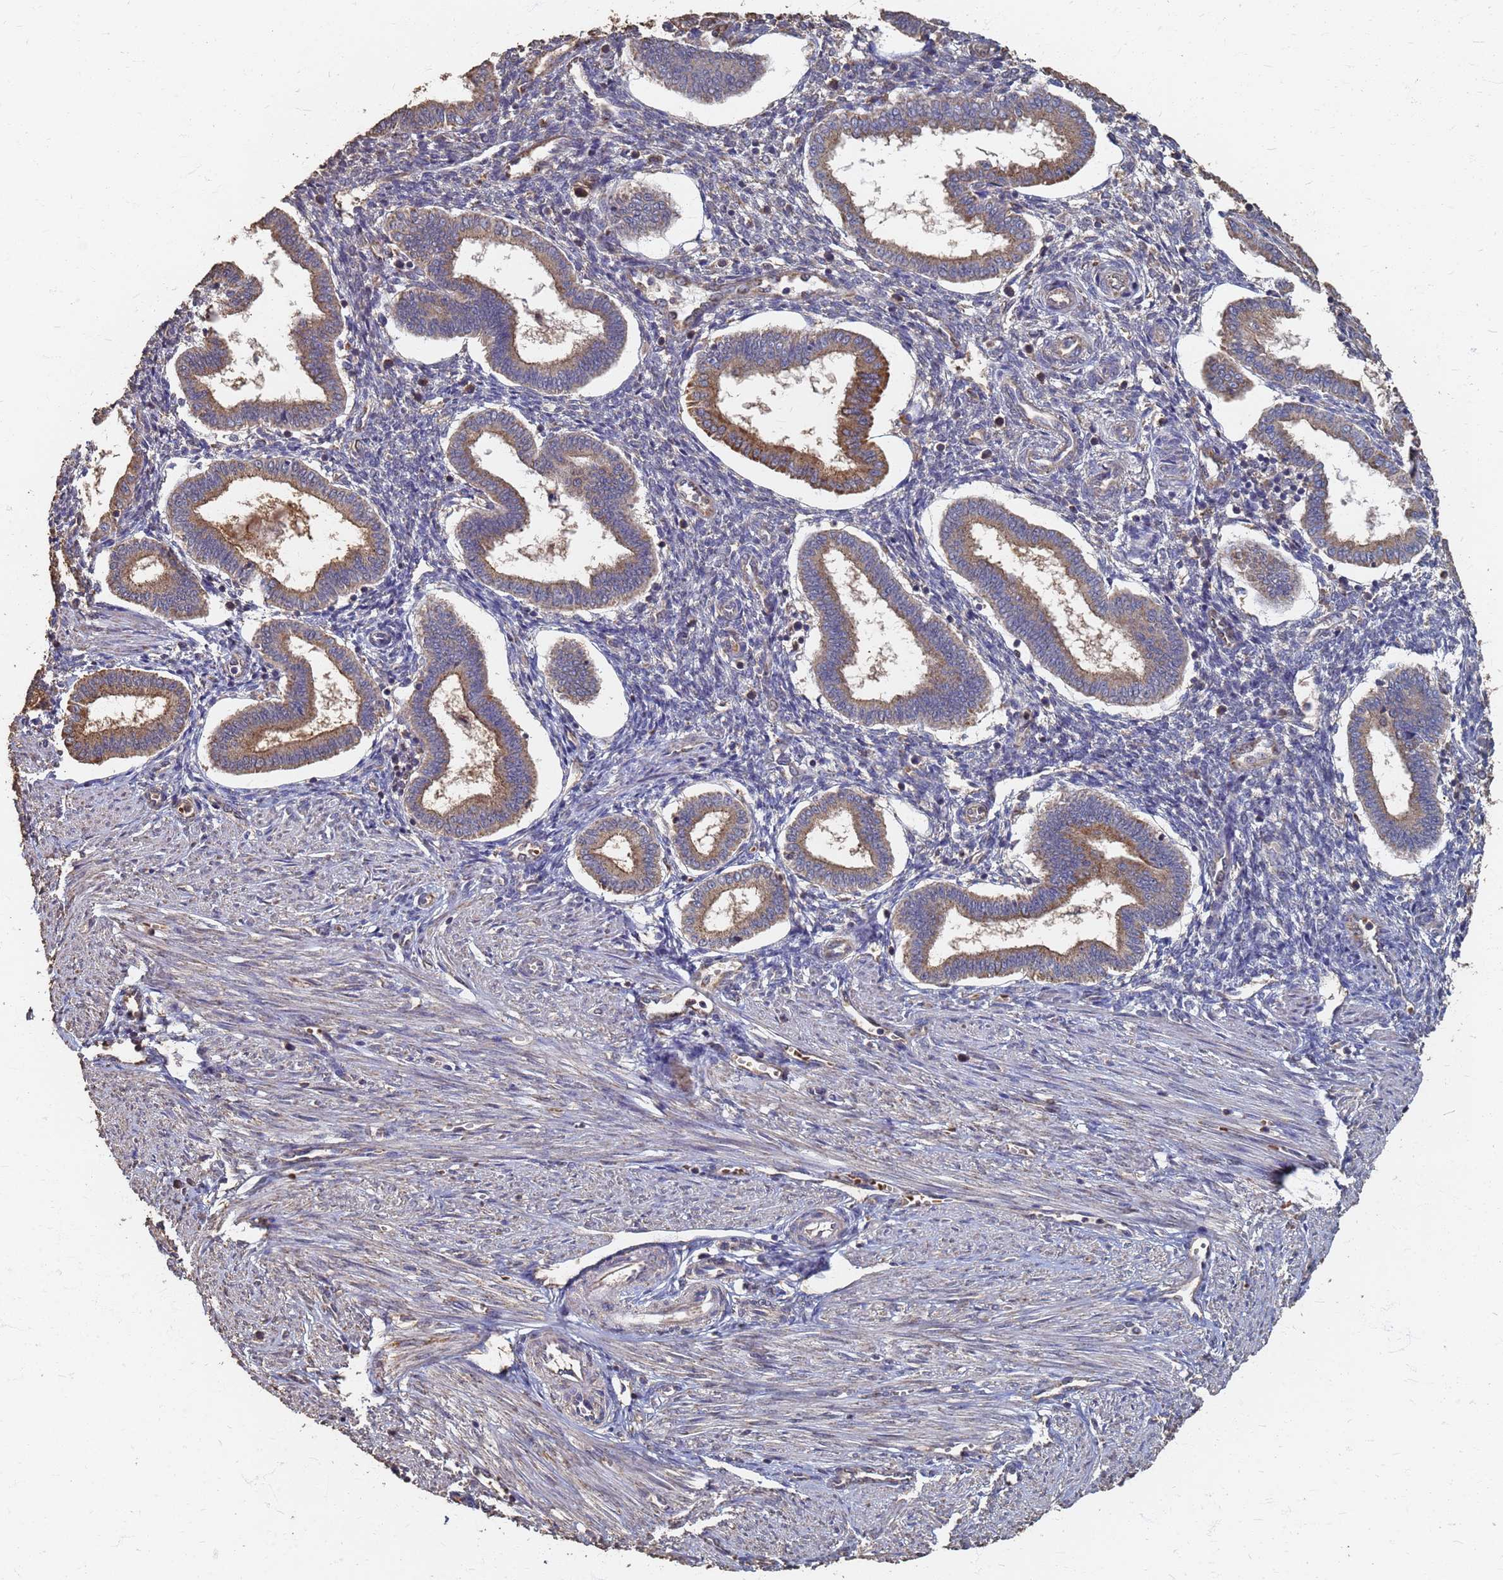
{"staining": {"intensity": "negative", "quantity": "none", "location": "none"}, "tissue": "endometrium", "cell_type": "Cells in endometrial stroma", "image_type": "normal", "snomed": [{"axis": "morphology", "description": "Normal tissue, NOS"}, {"axis": "topography", "description": "Endometrium"}], "caption": "Histopathology image shows no protein expression in cells in endometrial stroma of unremarkable endometrium.", "gene": "DPH5", "patient": {"sex": "female", "age": 24}}